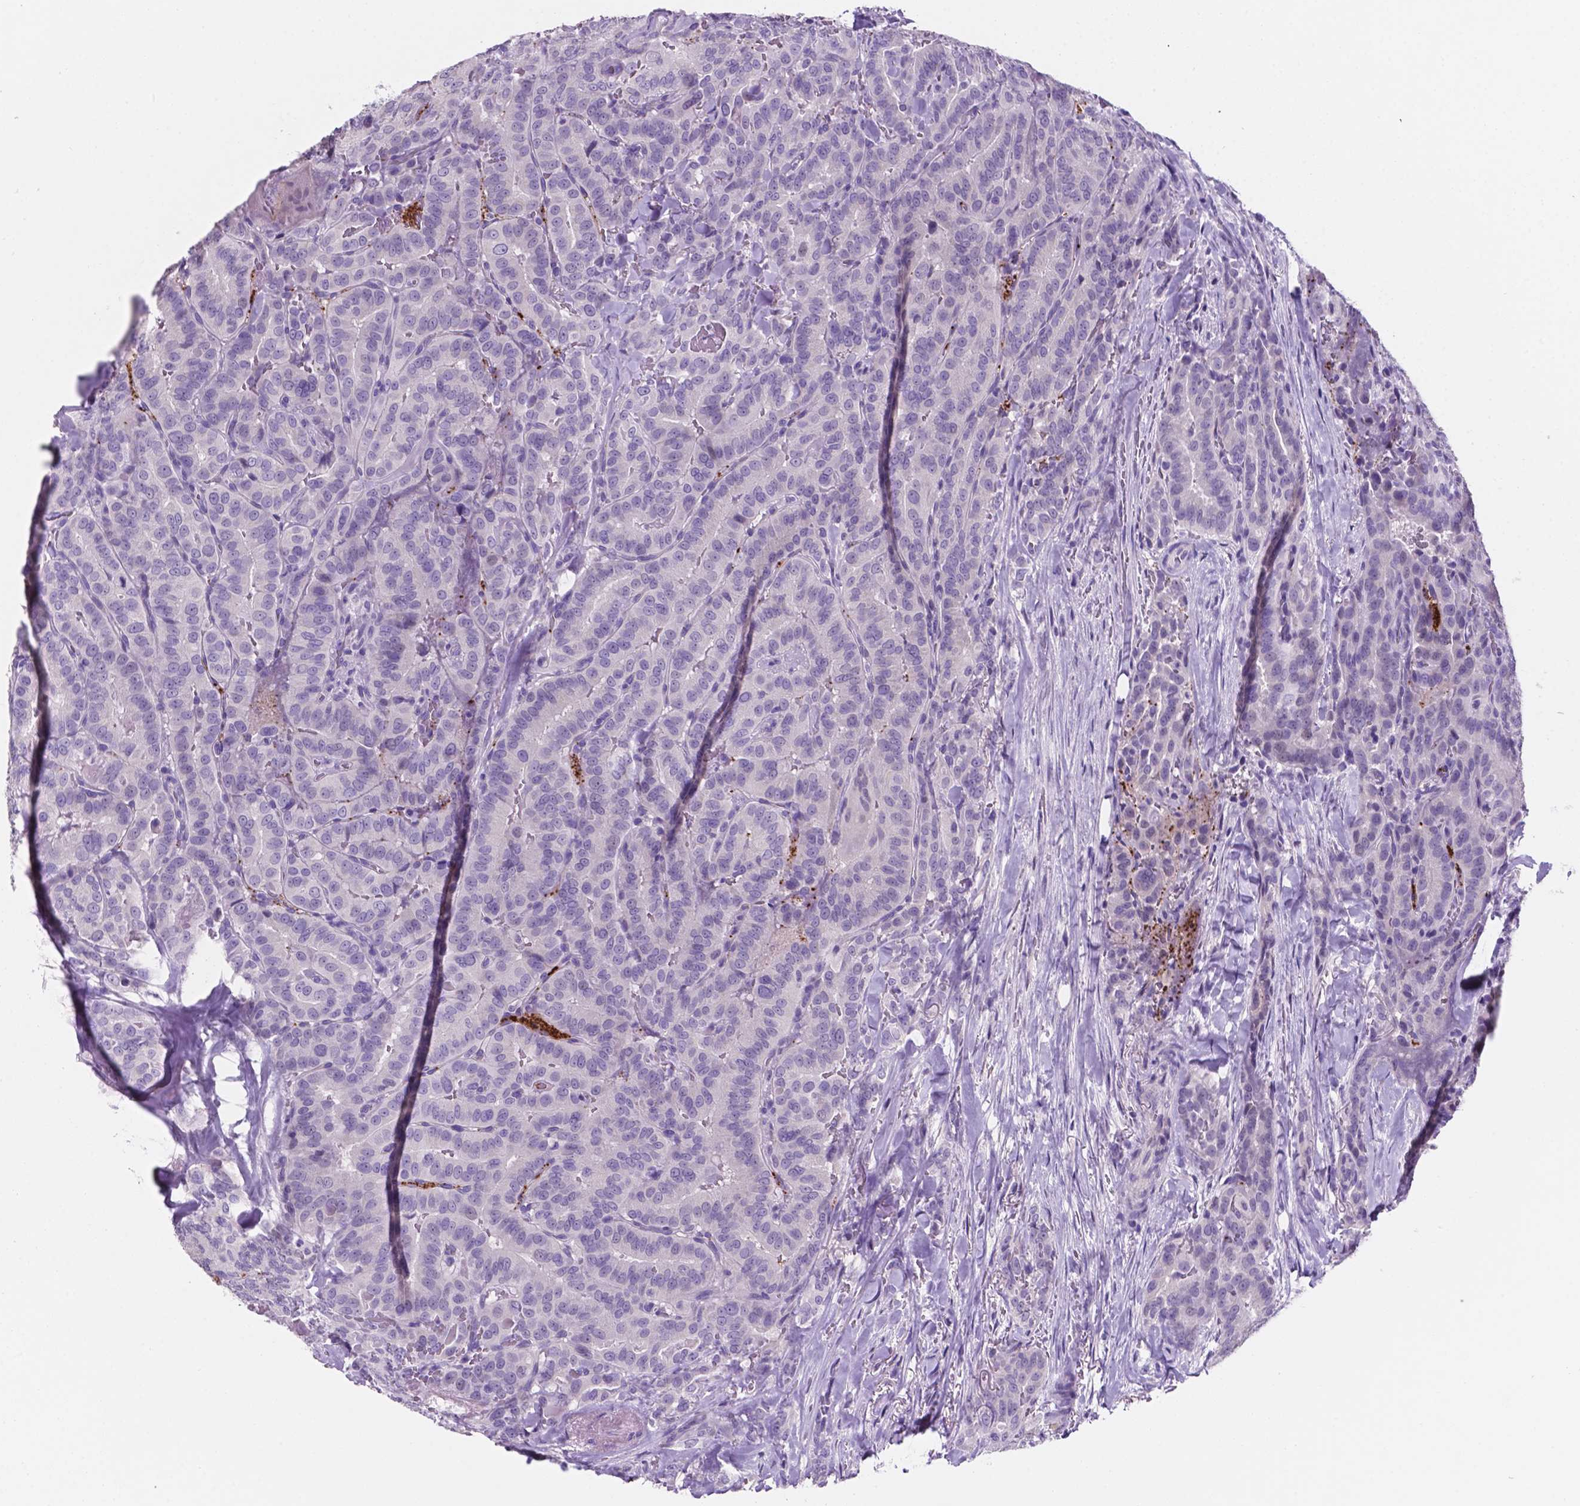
{"staining": {"intensity": "negative", "quantity": "none", "location": "none"}, "tissue": "thyroid cancer", "cell_type": "Tumor cells", "image_type": "cancer", "snomed": [{"axis": "morphology", "description": "Papillary adenocarcinoma, NOS"}, {"axis": "topography", "description": "Thyroid gland"}], "caption": "Thyroid cancer was stained to show a protein in brown. There is no significant staining in tumor cells.", "gene": "EBLN2", "patient": {"sex": "male", "age": 61}}